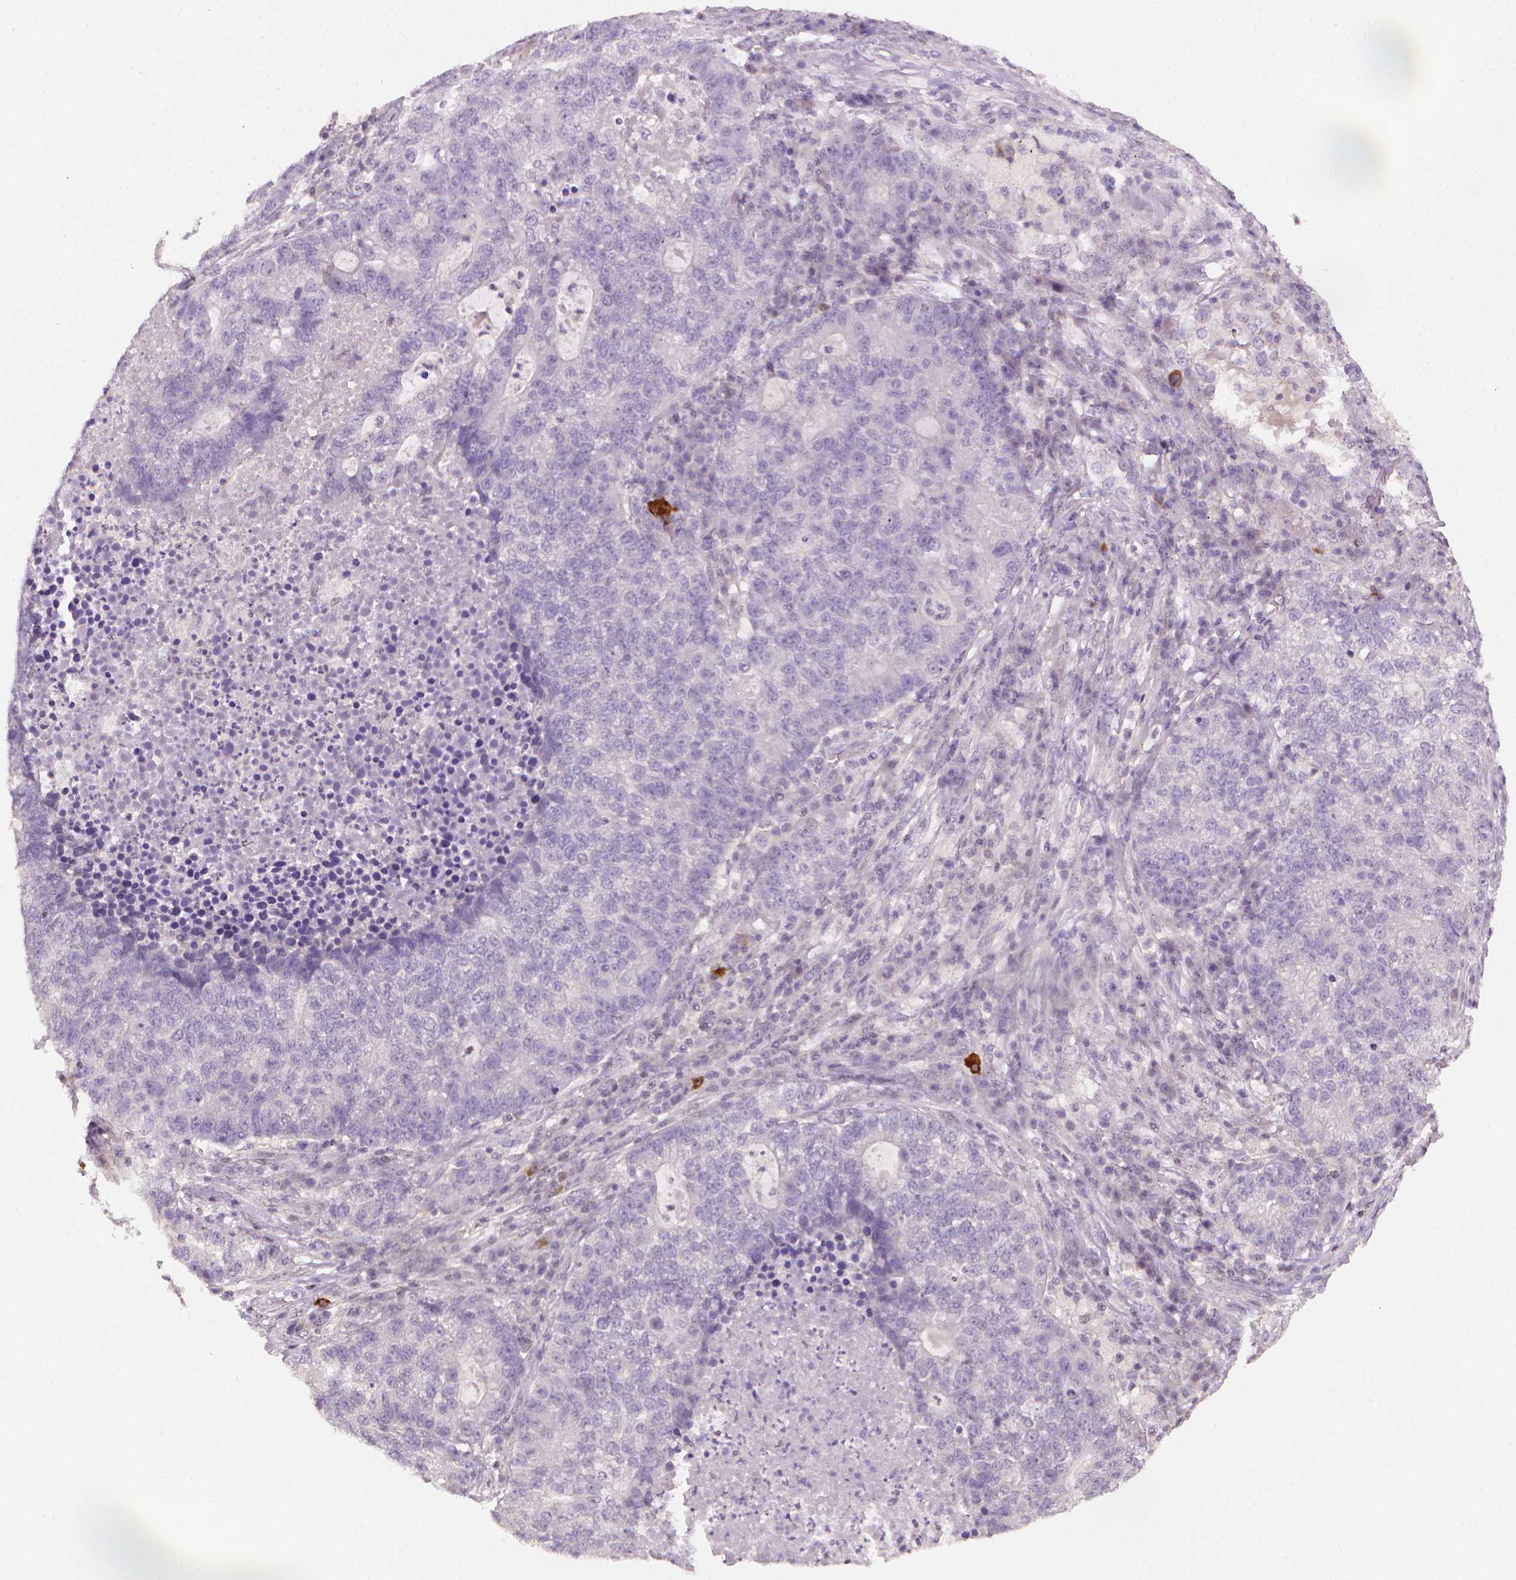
{"staining": {"intensity": "negative", "quantity": "none", "location": "none"}, "tissue": "lung cancer", "cell_type": "Tumor cells", "image_type": "cancer", "snomed": [{"axis": "morphology", "description": "Adenocarcinoma, NOS"}, {"axis": "topography", "description": "Lung"}], "caption": "Immunohistochemical staining of human lung adenocarcinoma exhibits no significant staining in tumor cells.", "gene": "NCAN", "patient": {"sex": "male", "age": 57}}